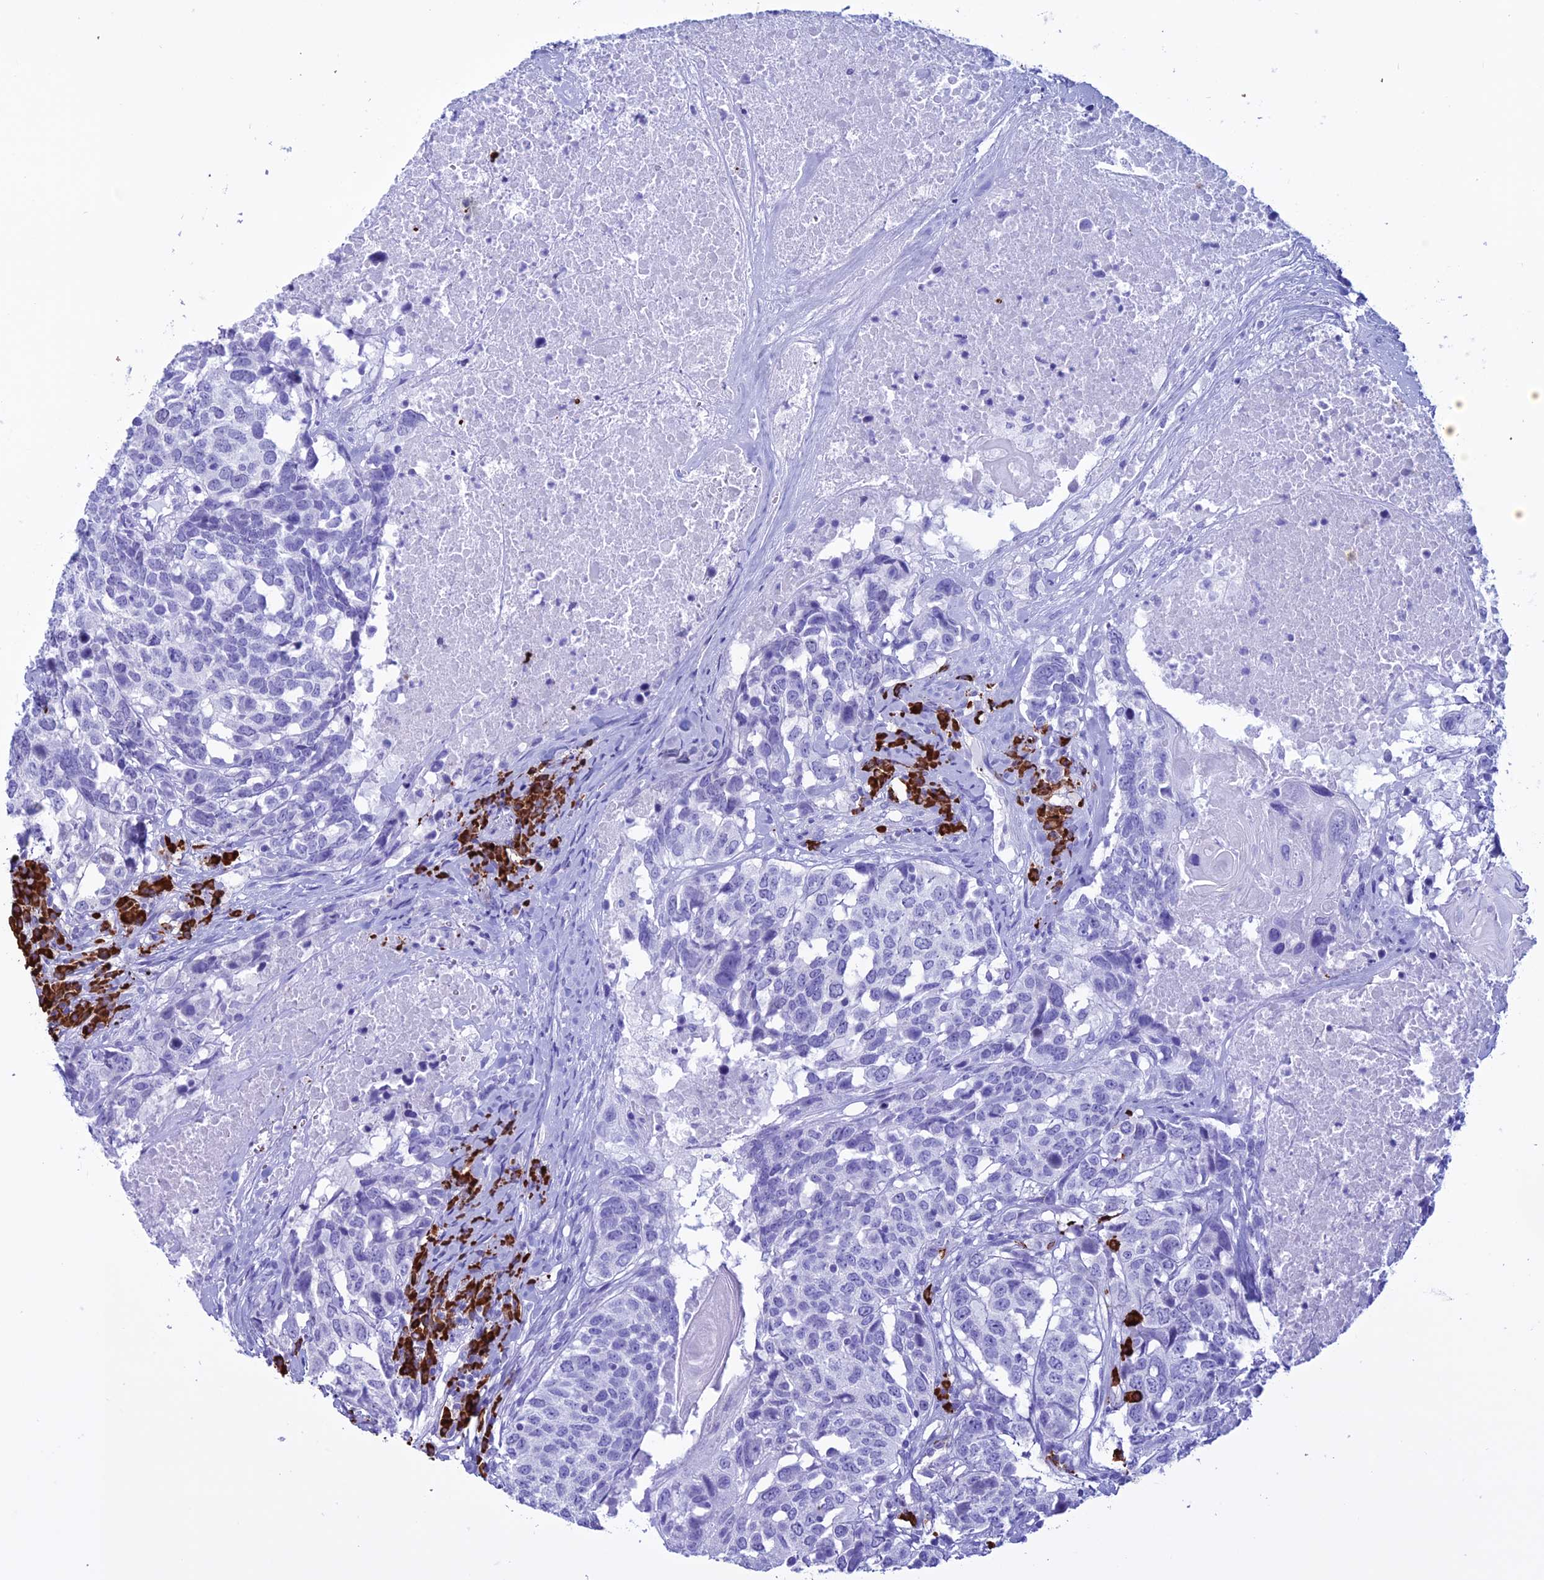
{"staining": {"intensity": "negative", "quantity": "none", "location": "none"}, "tissue": "head and neck cancer", "cell_type": "Tumor cells", "image_type": "cancer", "snomed": [{"axis": "morphology", "description": "Squamous cell carcinoma, NOS"}, {"axis": "topography", "description": "Head-Neck"}], "caption": "Immunohistochemistry (IHC) image of neoplastic tissue: human head and neck squamous cell carcinoma stained with DAB reveals no significant protein positivity in tumor cells. (DAB IHC visualized using brightfield microscopy, high magnification).", "gene": "MZB1", "patient": {"sex": "male", "age": 66}}